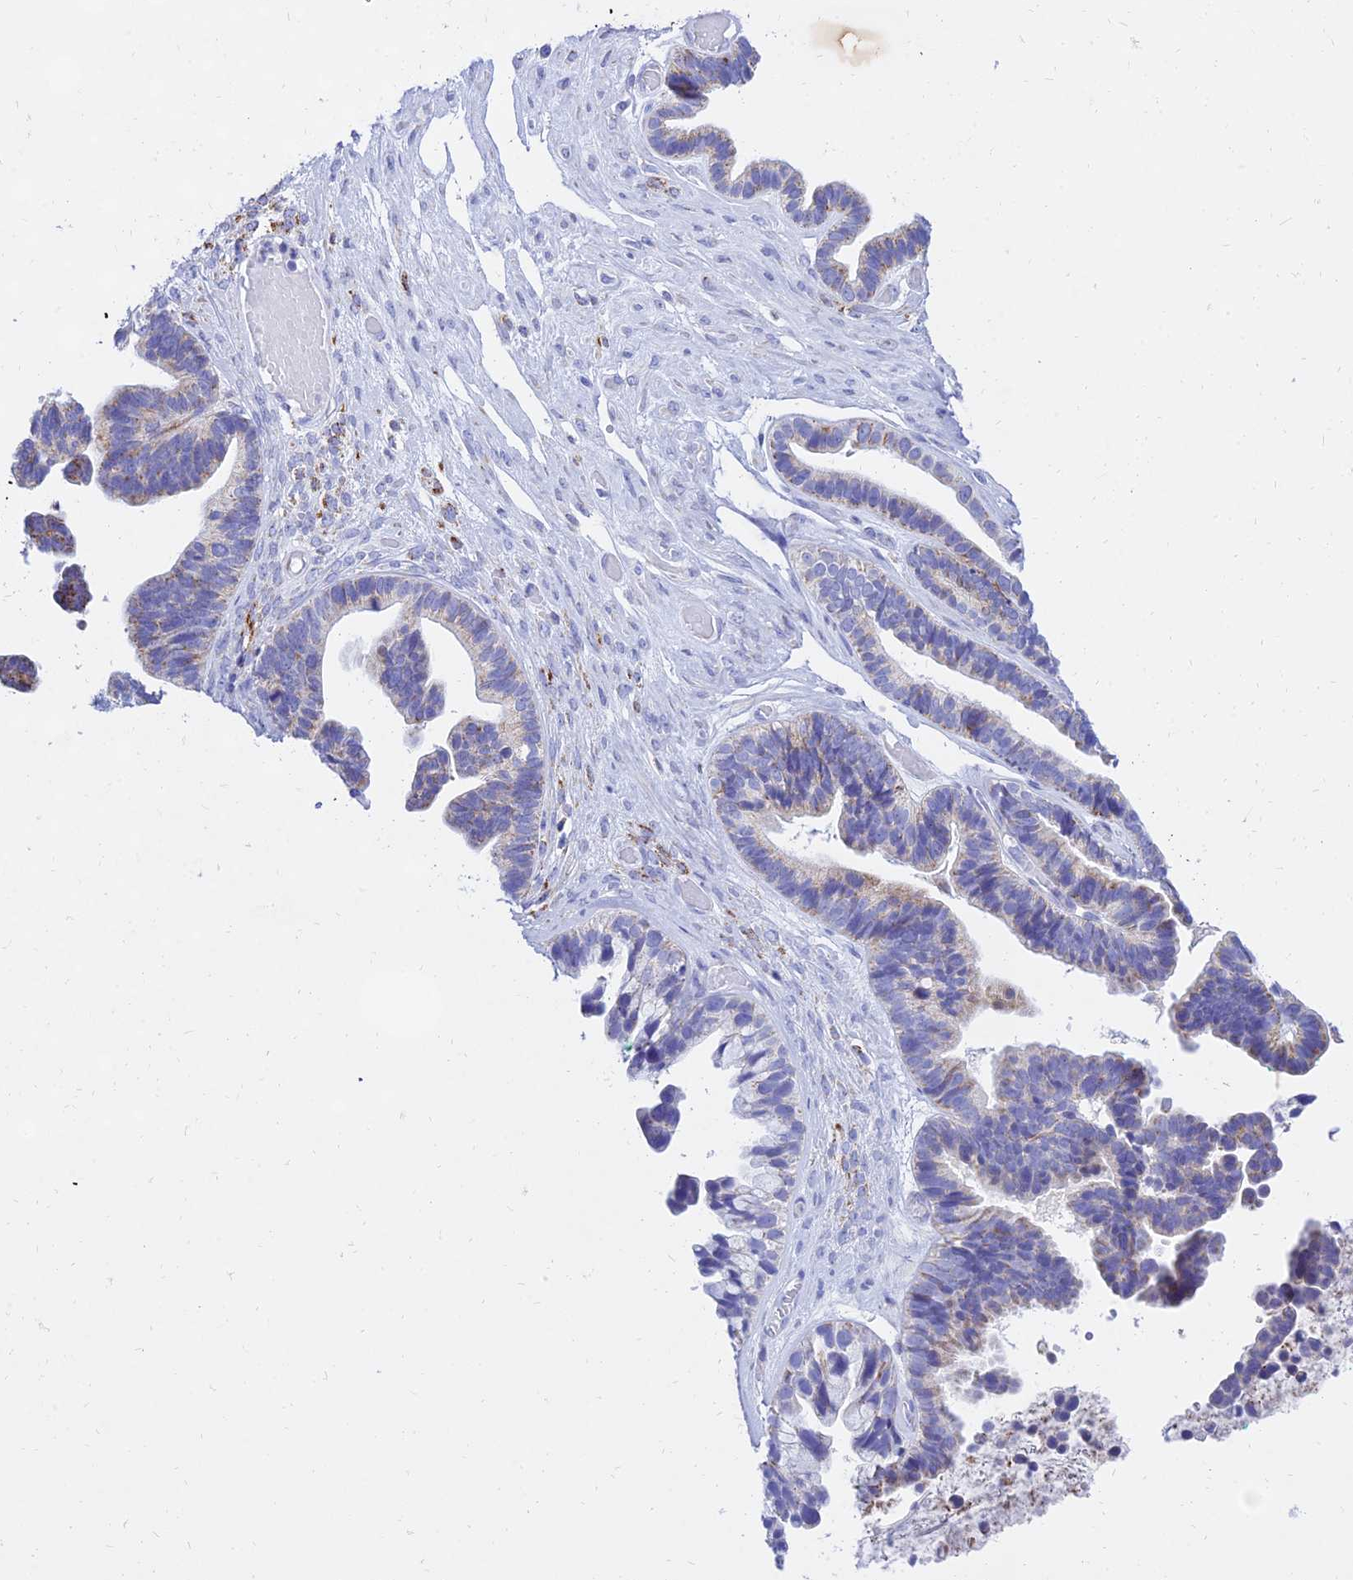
{"staining": {"intensity": "moderate", "quantity": "<25%", "location": "cytoplasmic/membranous"}, "tissue": "ovarian cancer", "cell_type": "Tumor cells", "image_type": "cancer", "snomed": [{"axis": "morphology", "description": "Cystadenocarcinoma, serous, NOS"}, {"axis": "topography", "description": "Ovary"}], "caption": "The image shows staining of ovarian cancer (serous cystadenocarcinoma), revealing moderate cytoplasmic/membranous protein staining (brown color) within tumor cells. (Brightfield microscopy of DAB IHC at high magnification).", "gene": "PKN3", "patient": {"sex": "female", "age": 56}}